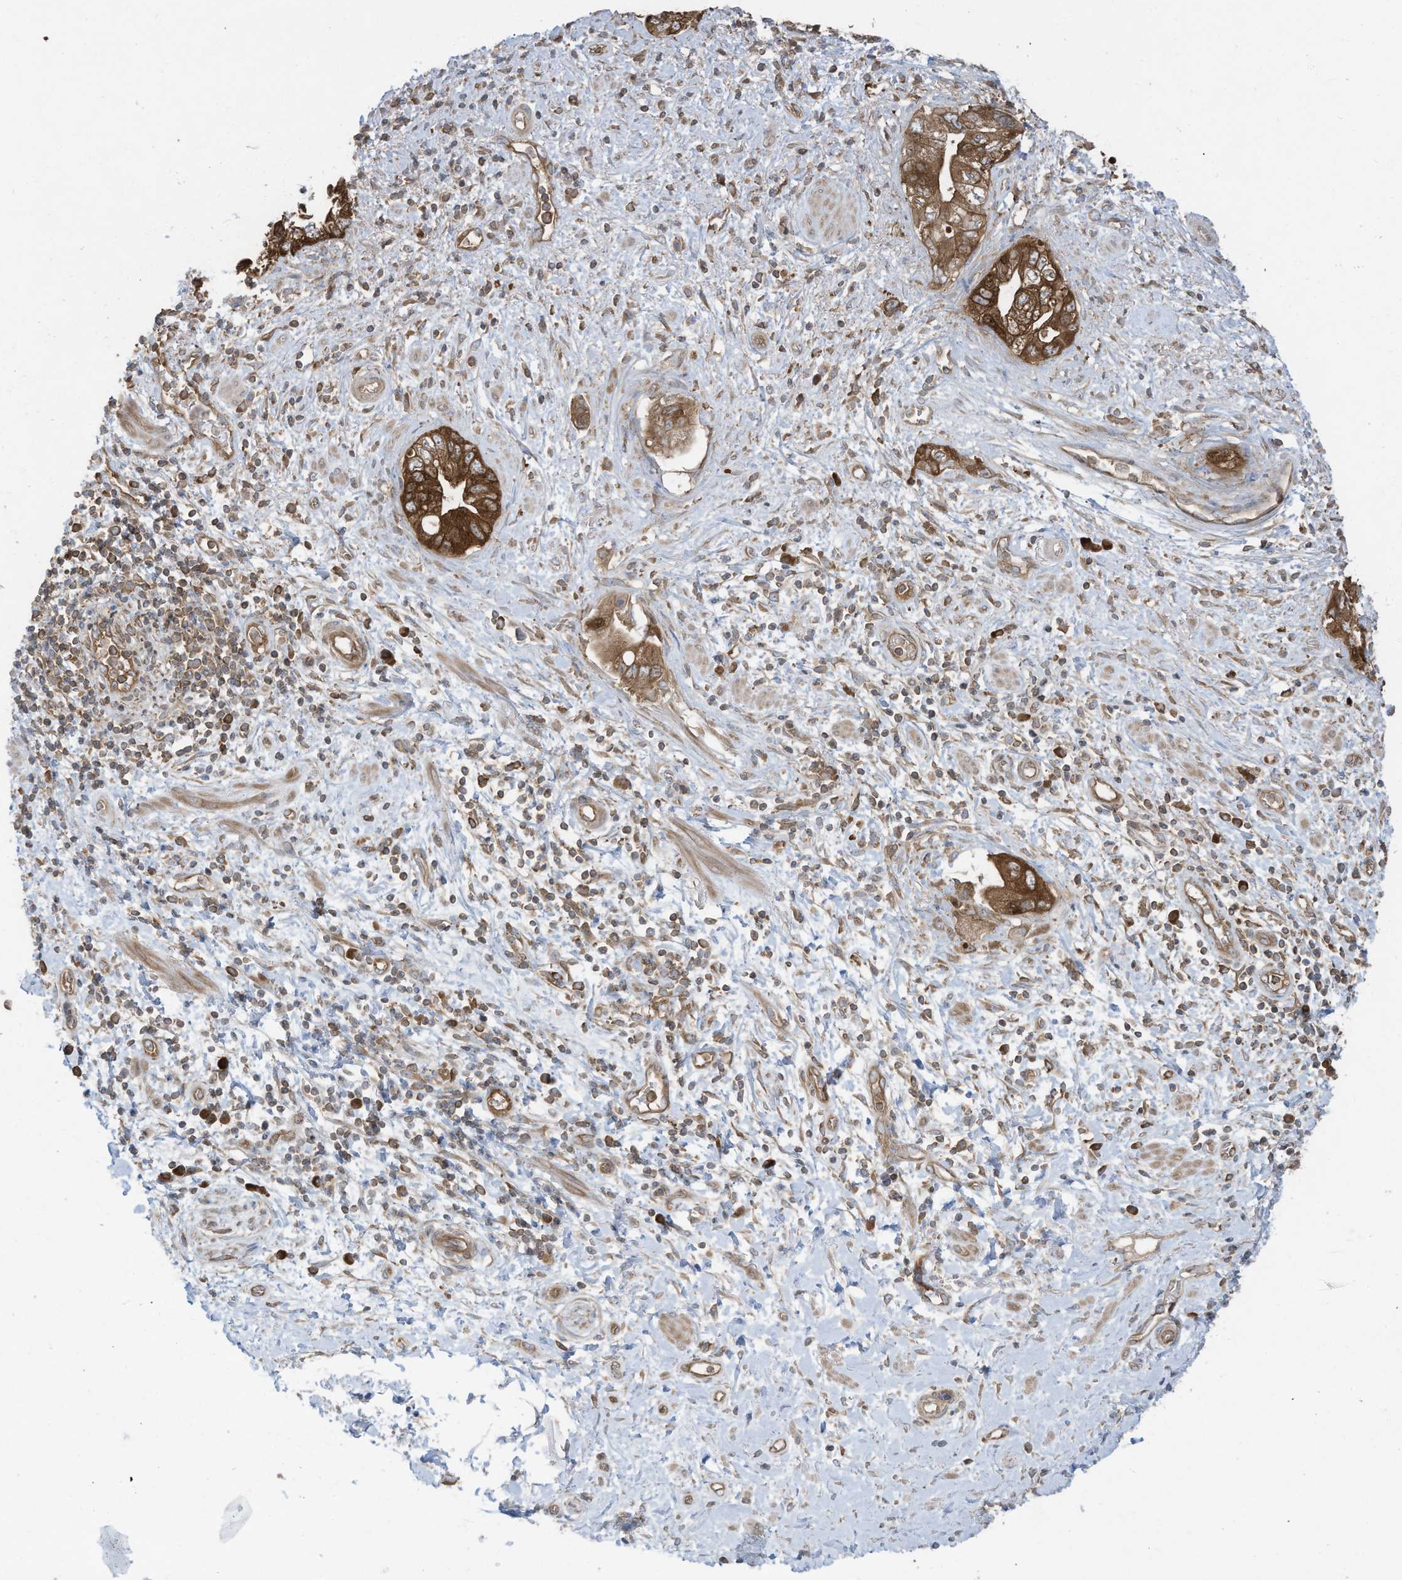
{"staining": {"intensity": "strong", "quantity": ">75%", "location": "cytoplasmic/membranous"}, "tissue": "pancreatic cancer", "cell_type": "Tumor cells", "image_type": "cancer", "snomed": [{"axis": "morphology", "description": "Adenocarcinoma, NOS"}, {"axis": "topography", "description": "Pancreas"}], "caption": "Immunohistochemical staining of adenocarcinoma (pancreatic) reveals strong cytoplasmic/membranous protein staining in about >75% of tumor cells.", "gene": "OLA1", "patient": {"sex": "female", "age": 73}}